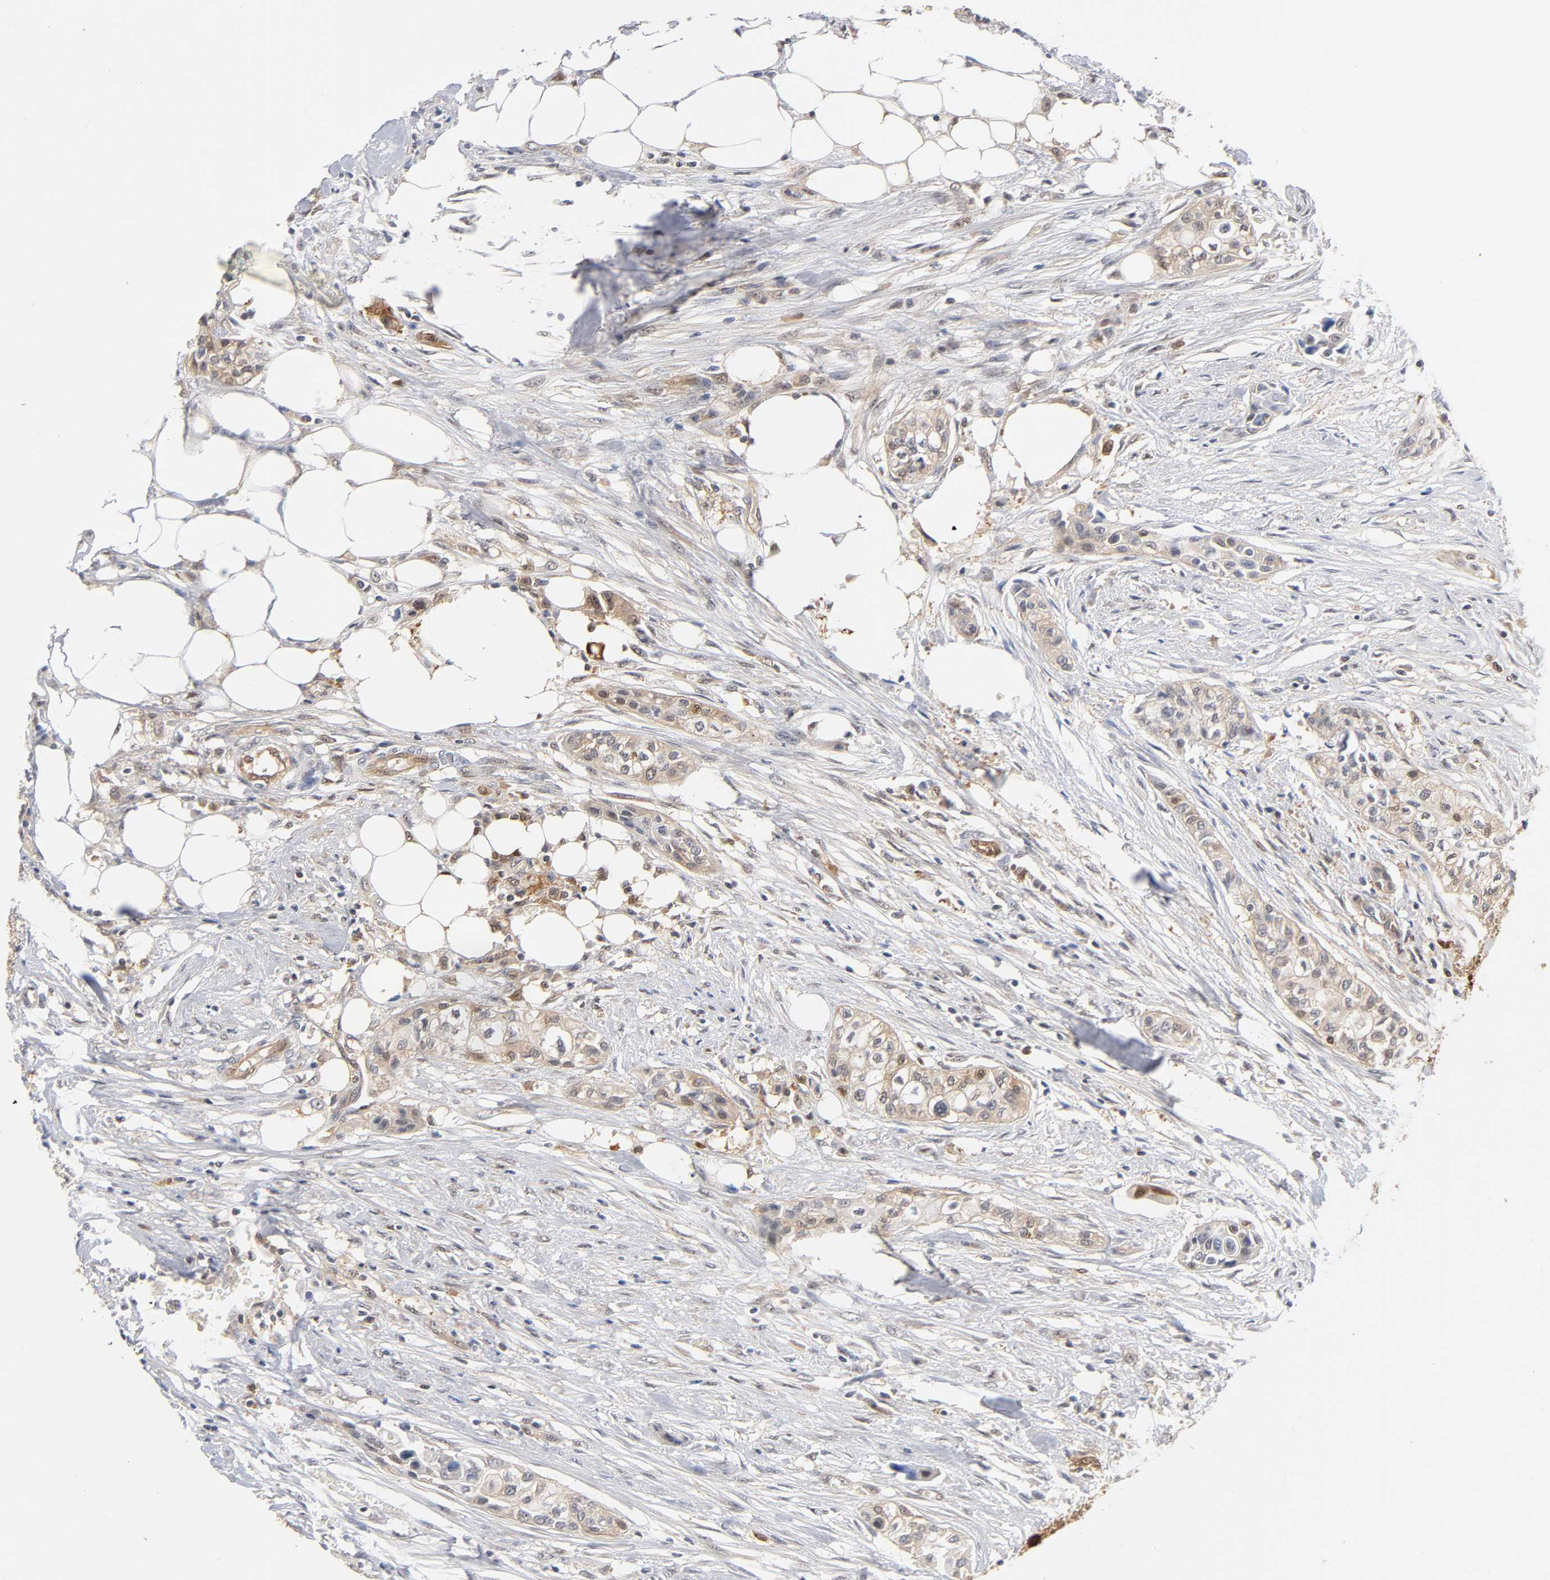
{"staining": {"intensity": "strong", "quantity": ">75%", "location": "cytoplasmic/membranous"}, "tissue": "urothelial cancer", "cell_type": "Tumor cells", "image_type": "cancer", "snomed": [{"axis": "morphology", "description": "Urothelial carcinoma, High grade"}, {"axis": "topography", "description": "Urinary bladder"}], "caption": "Immunohistochemical staining of urothelial cancer shows high levels of strong cytoplasmic/membranous staining in approximately >75% of tumor cells.", "gene": "DFFB", "patient": {"sex": "male", "age": 74}}